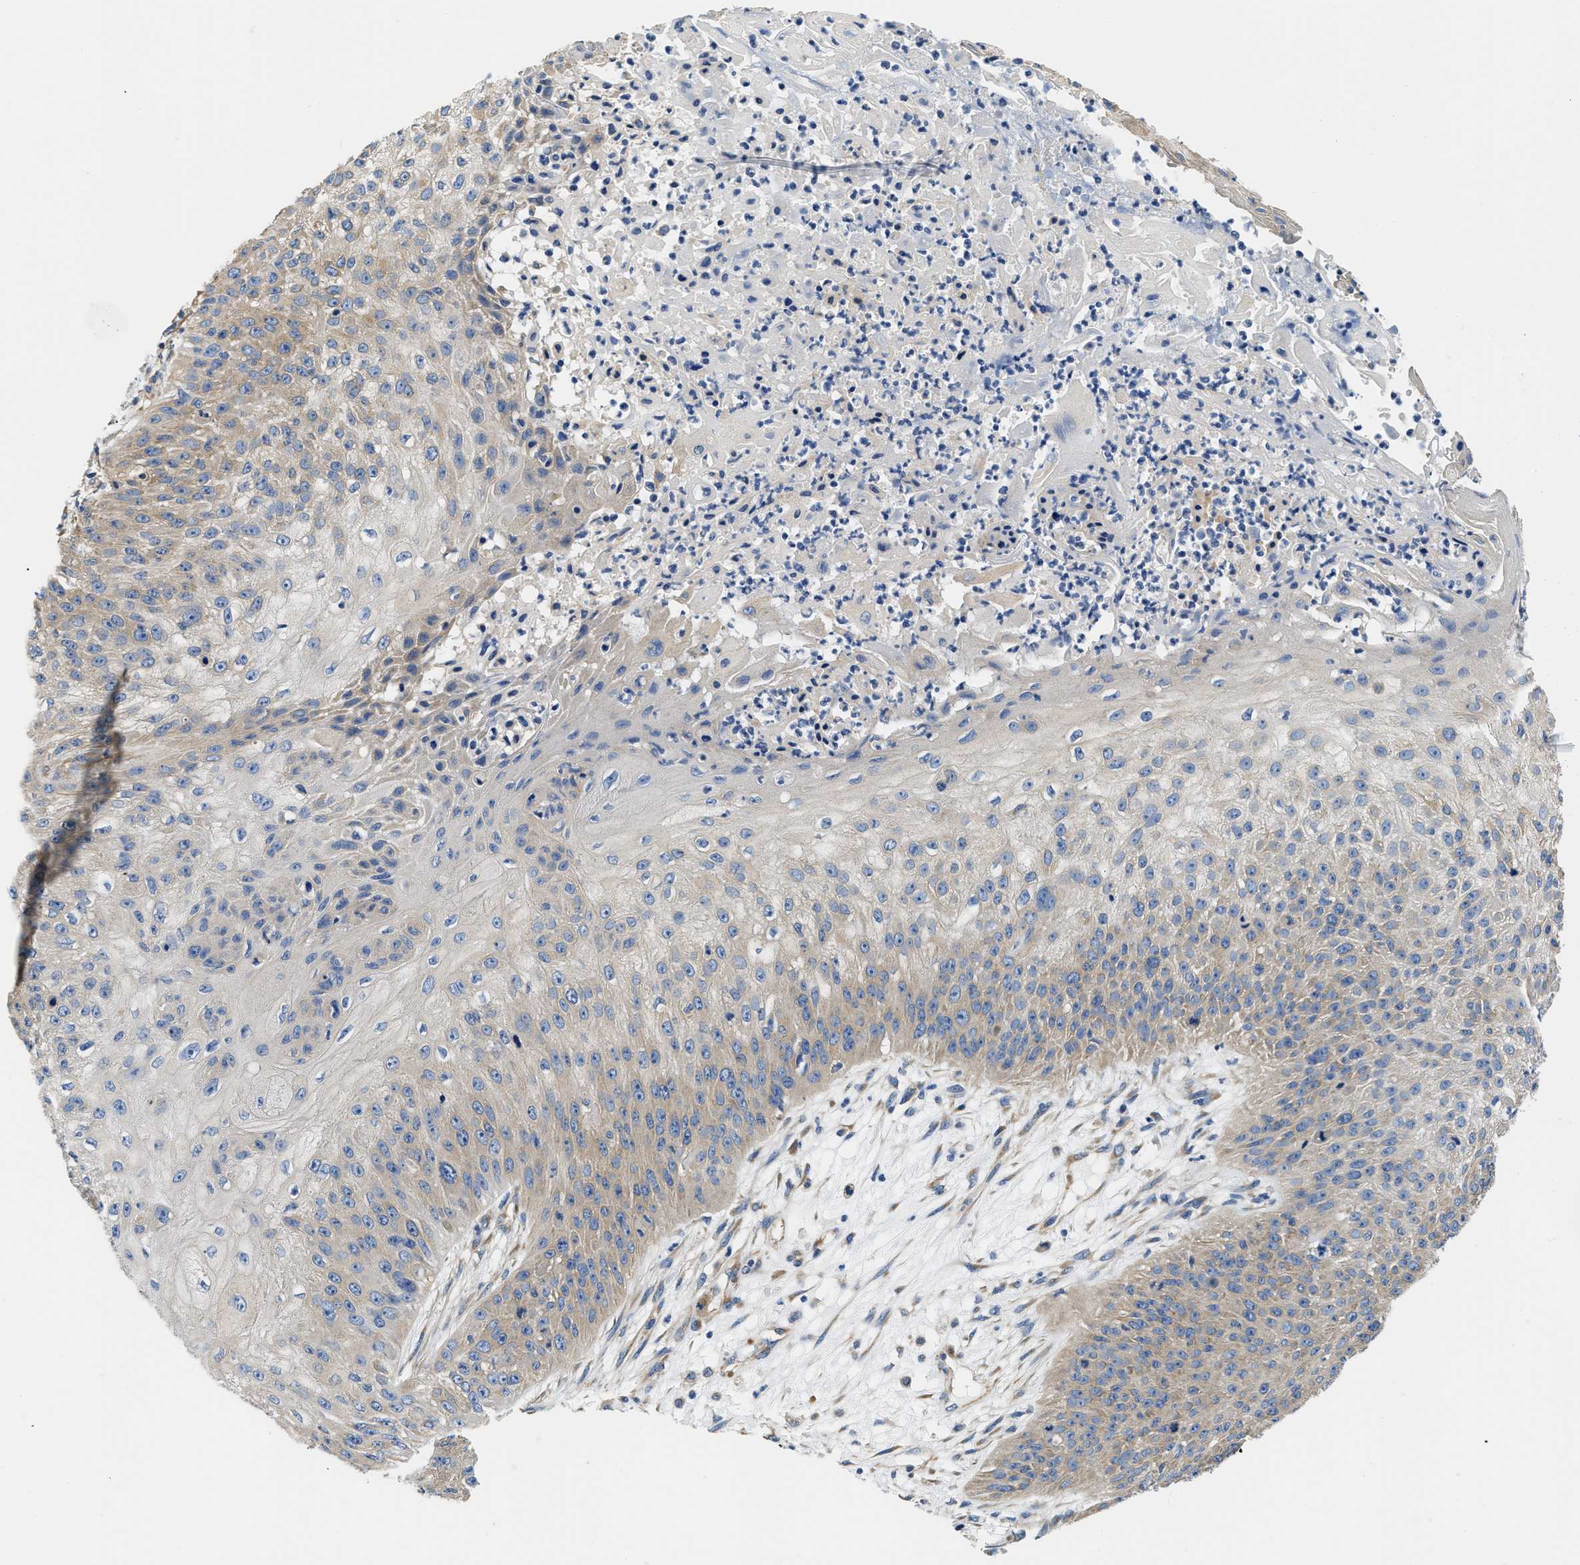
{"staining": {"intensity": "weak", "quantity": "25%-75%", "location": "cytoplasmic/membranous"}, "tissue": "skin cancer", "cell_type": "Tumor cells", "image_type": "cancer", "snomed": [{"axis": "morphology", "description": "Squamous cell carcinoma, NOS"}, {"axis": "topography", "description": "Skin"}], "caption": "Immunohistochemical staining of human skin cancer (squamous cell carcinoma) displays low levels of weak cytoplasmic/membranous positivity in approximately 25%-75% of tumor cells.", "gene": "CSDE1", "patient": {"sex": "female", "age": 80}}